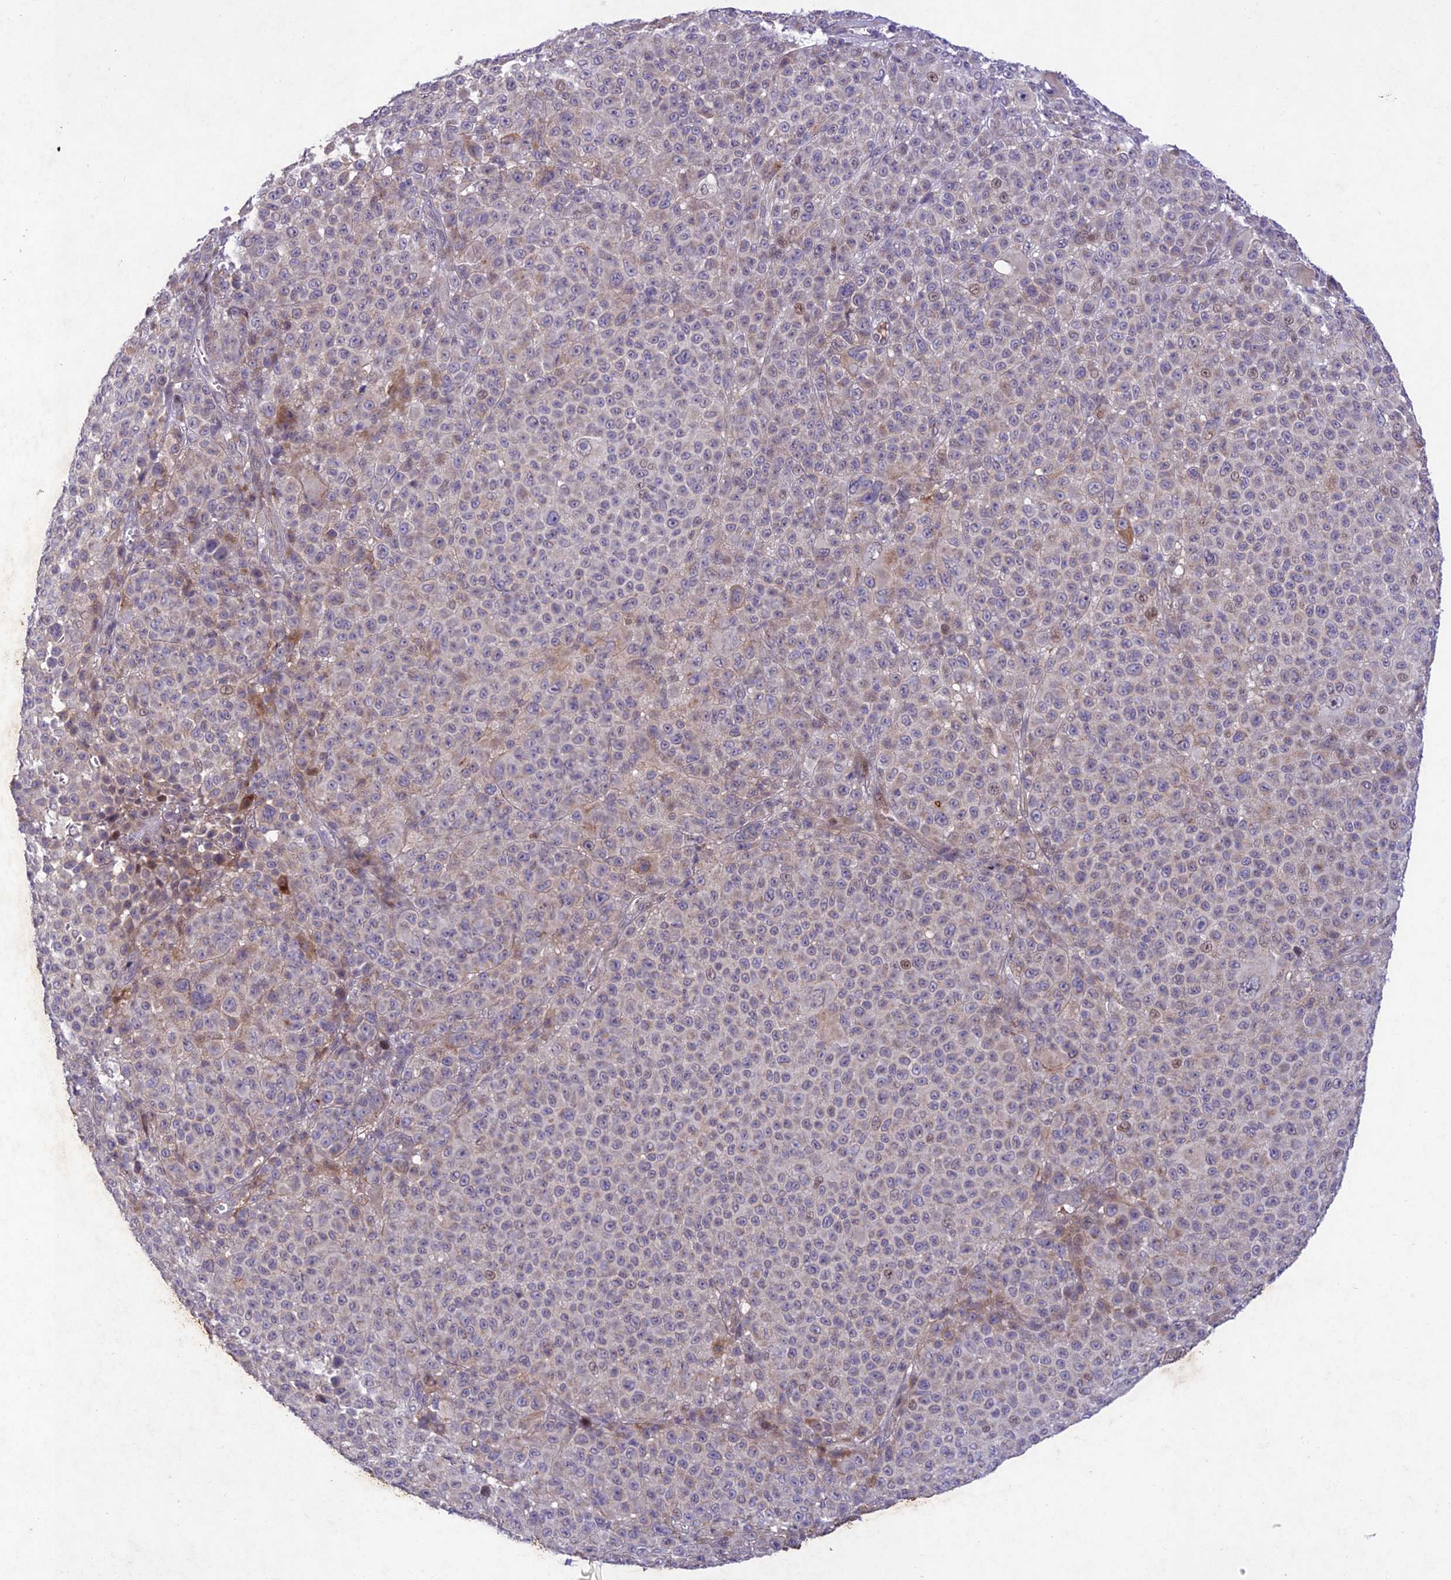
{"staining": {"intensity": "negative", "quantity": "none", "location": "none"}, "tissue": "melanoma", "cell_type": "Tumor cells", "image_type": "cancer", "snomed": [{"axis": "morphology", "description": "Malignant melanoma, NOS"}, {"axis": "topography", "description": "Skin"}], "caption": "Malignant melanoma was stained to show a protein in brown. There is no significant expression in tumor cells. Nuclei are stained in blue.", "gene": "ANKRD52", "patient": {"sex": "female", "age": 94}}